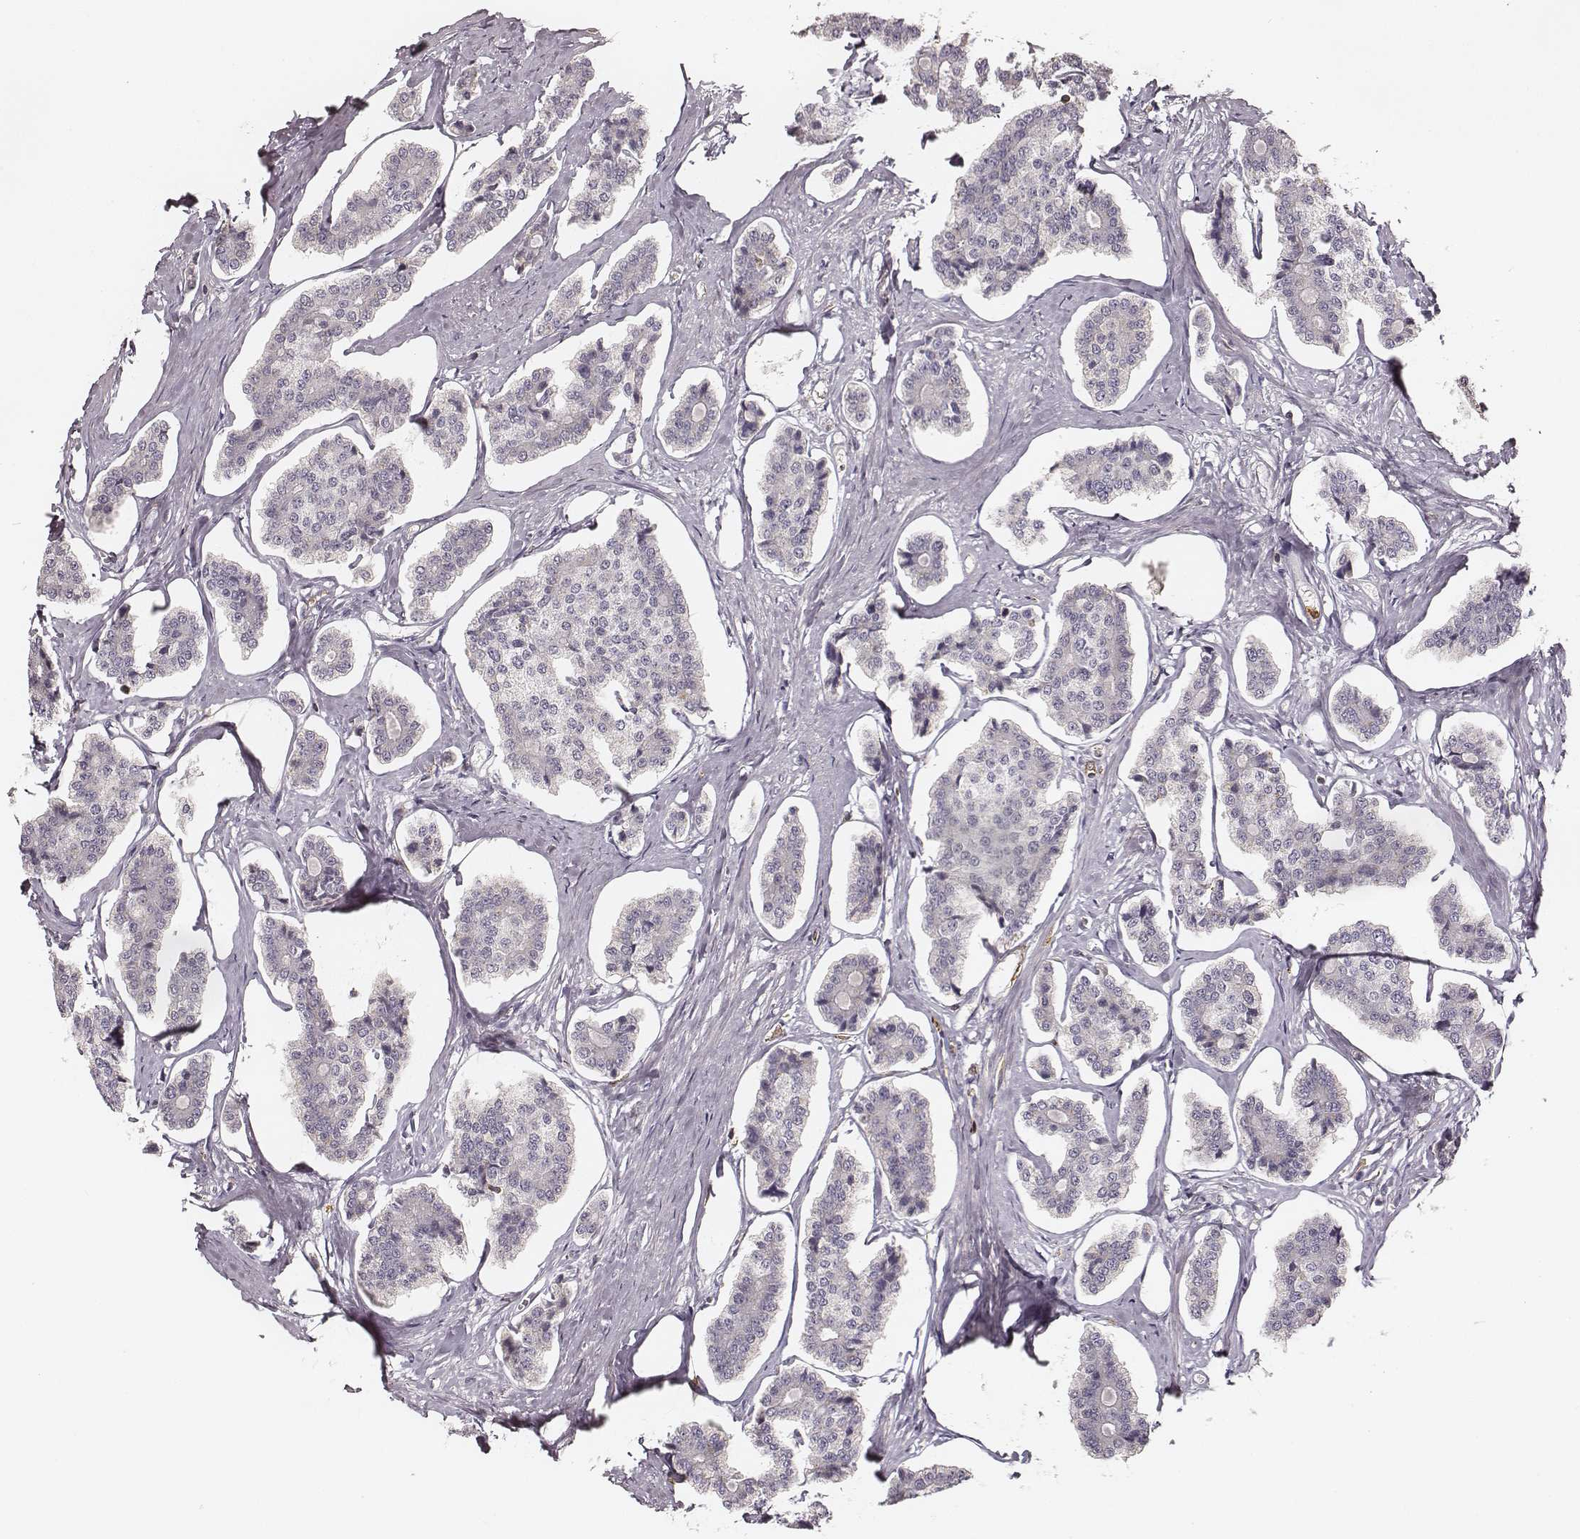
{"staining": {"intensity": "negative", "quantity": "none", "location": "none"}, "tissue": "carcinoid", "cell_type": "Tumor cells", "image_type": "cancer", "snomed": [{"axis": "morphology", "description": "Carcinoid, malignant, NOS"}, {"axis": "topography", "description": "Small intestine"}], "caption": "The micrograph displays no staining of tumor cells in malignant carcinoid.", "gene": "ZYX", "patient": {"sex": "female", "age": 65}}